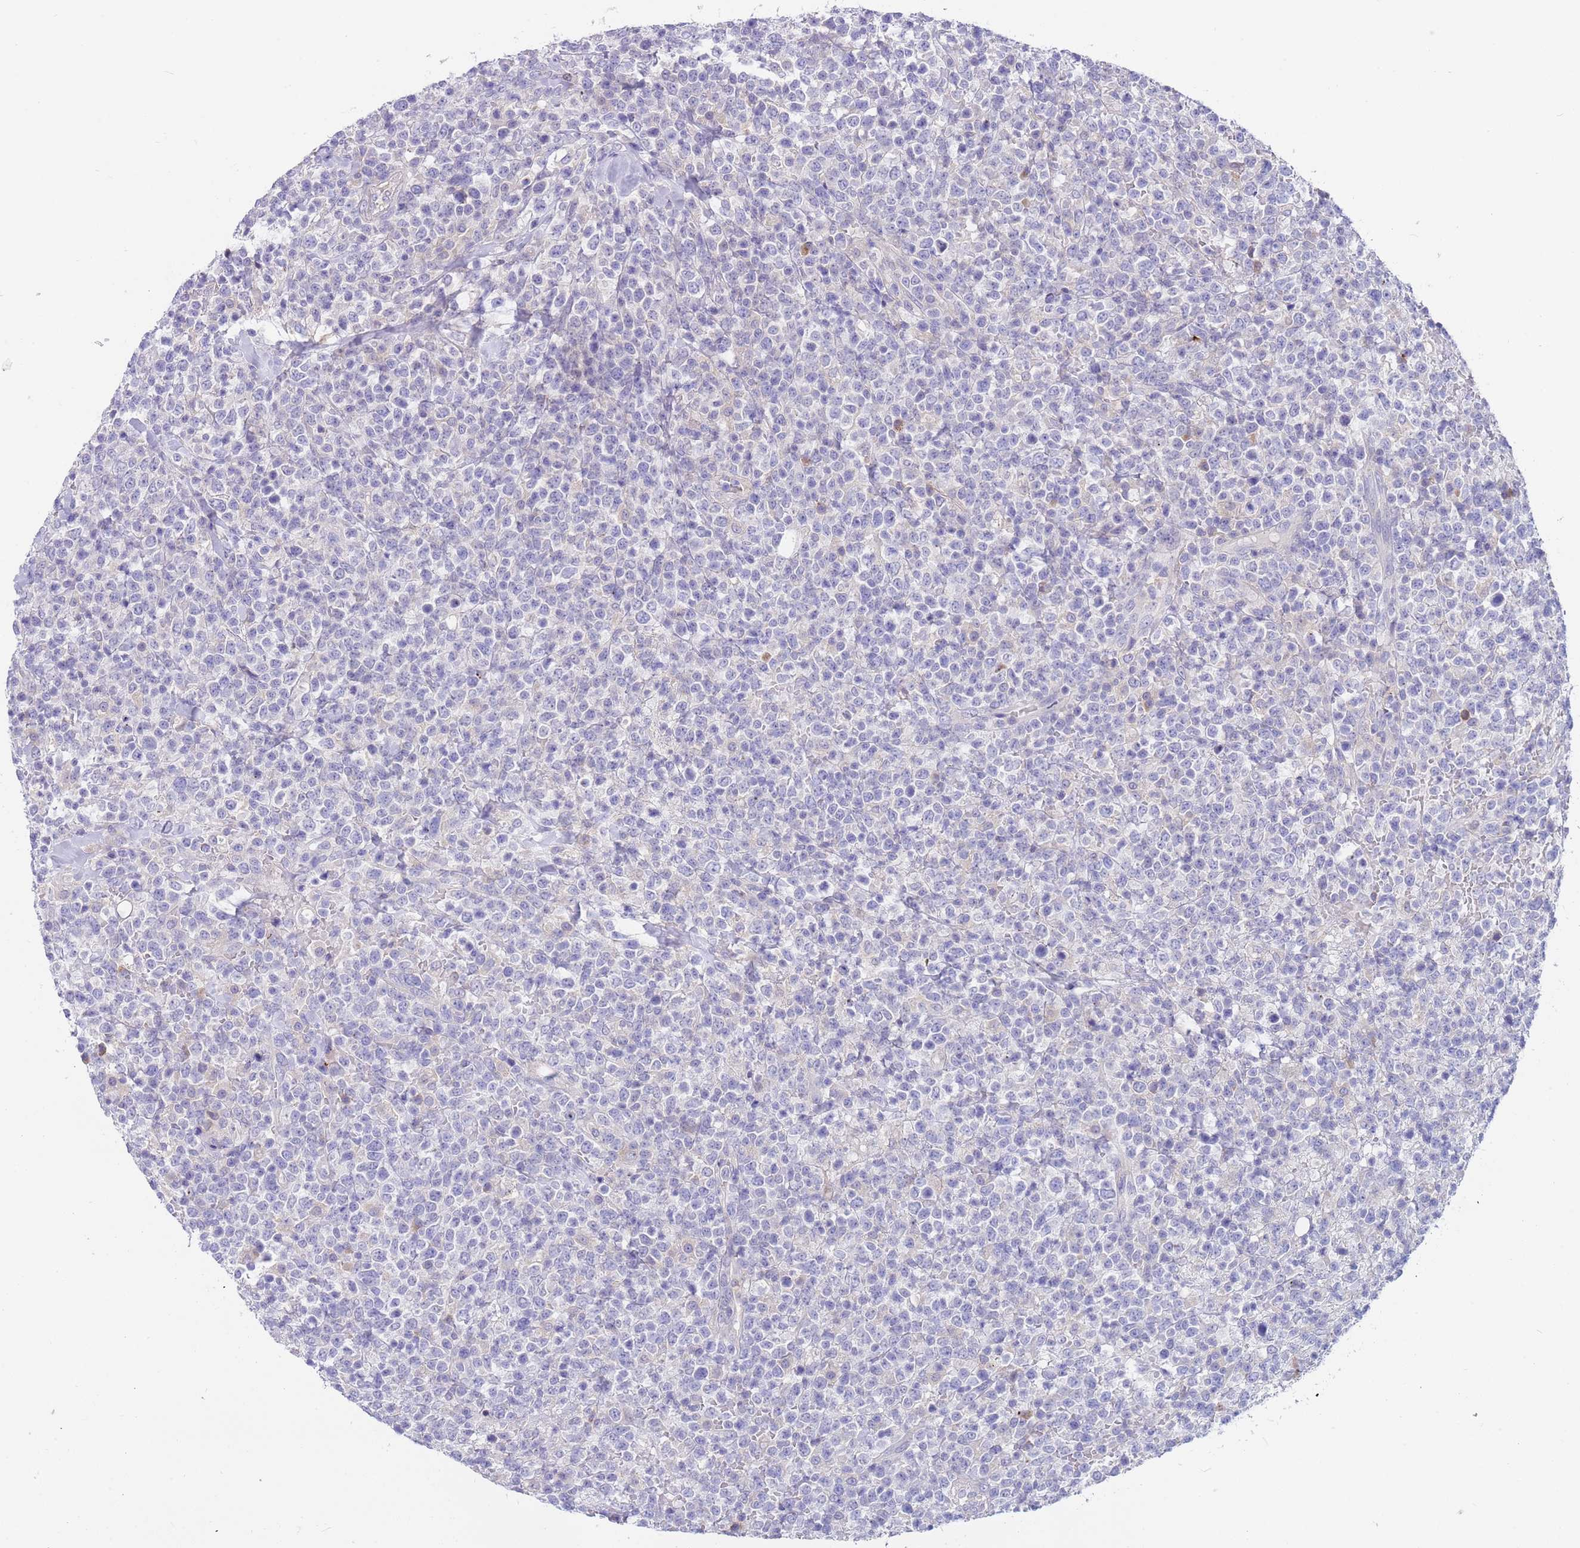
{"staining": {"intensity": "negative", "quantity": "none", "location": "none"}, "tissue": "lymphoma", "cell_type": "Tumor cells", "image_type": "cancer", "snomed": [{"axis": "morphology", "description": "Malignant lymphoma, non-Hodgkin's type, High grade"}, {"axis": "topography", "description": "Colon"}], "caption": "Protein analysis of lymphoma demonstrates no significant staining in tumor cells. The staining was performed using DAB to visualize the protein expression in brown, while the nuclei were stained in blue with hematoxylin (Magnification: 20x).", "gene": "TYW1", "patient": {"sex": "female", "age": 53}}